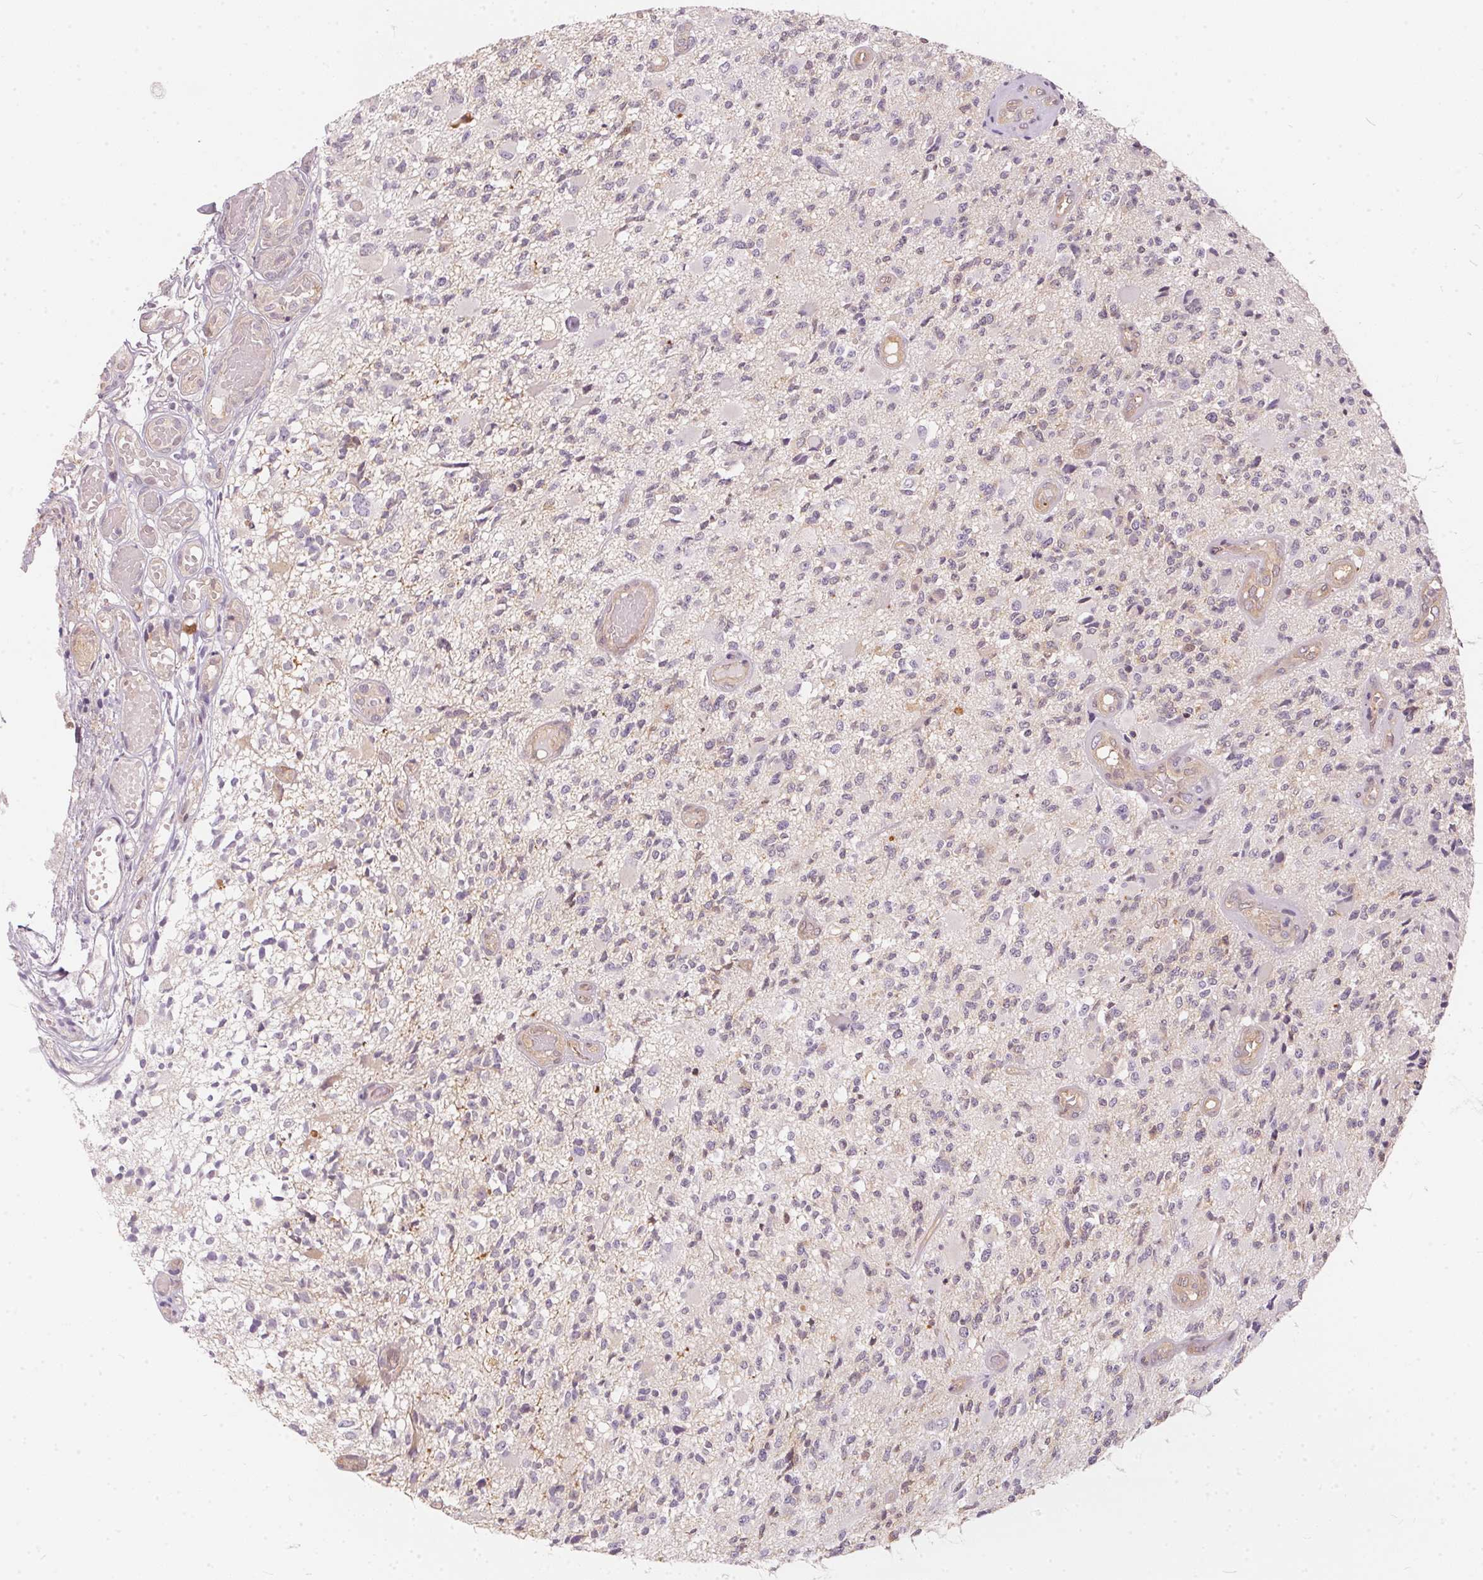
{"staining": {"intensity": "negative", "quantity": "none", "location": "none"}, "tissue": "glioma", "cell_type": "Tumor cells", "image_type": "cancer", "snomed": [{"axis": "morphology", "description": "Glioma, malignant, High grade"}, {"axis": "topography", "description": "Brain"}], "caption": "IHC of human glioma displays no staining in tumor cells.", "gene": "BLMH", "patient": {"sex": "female", "age": 63}}